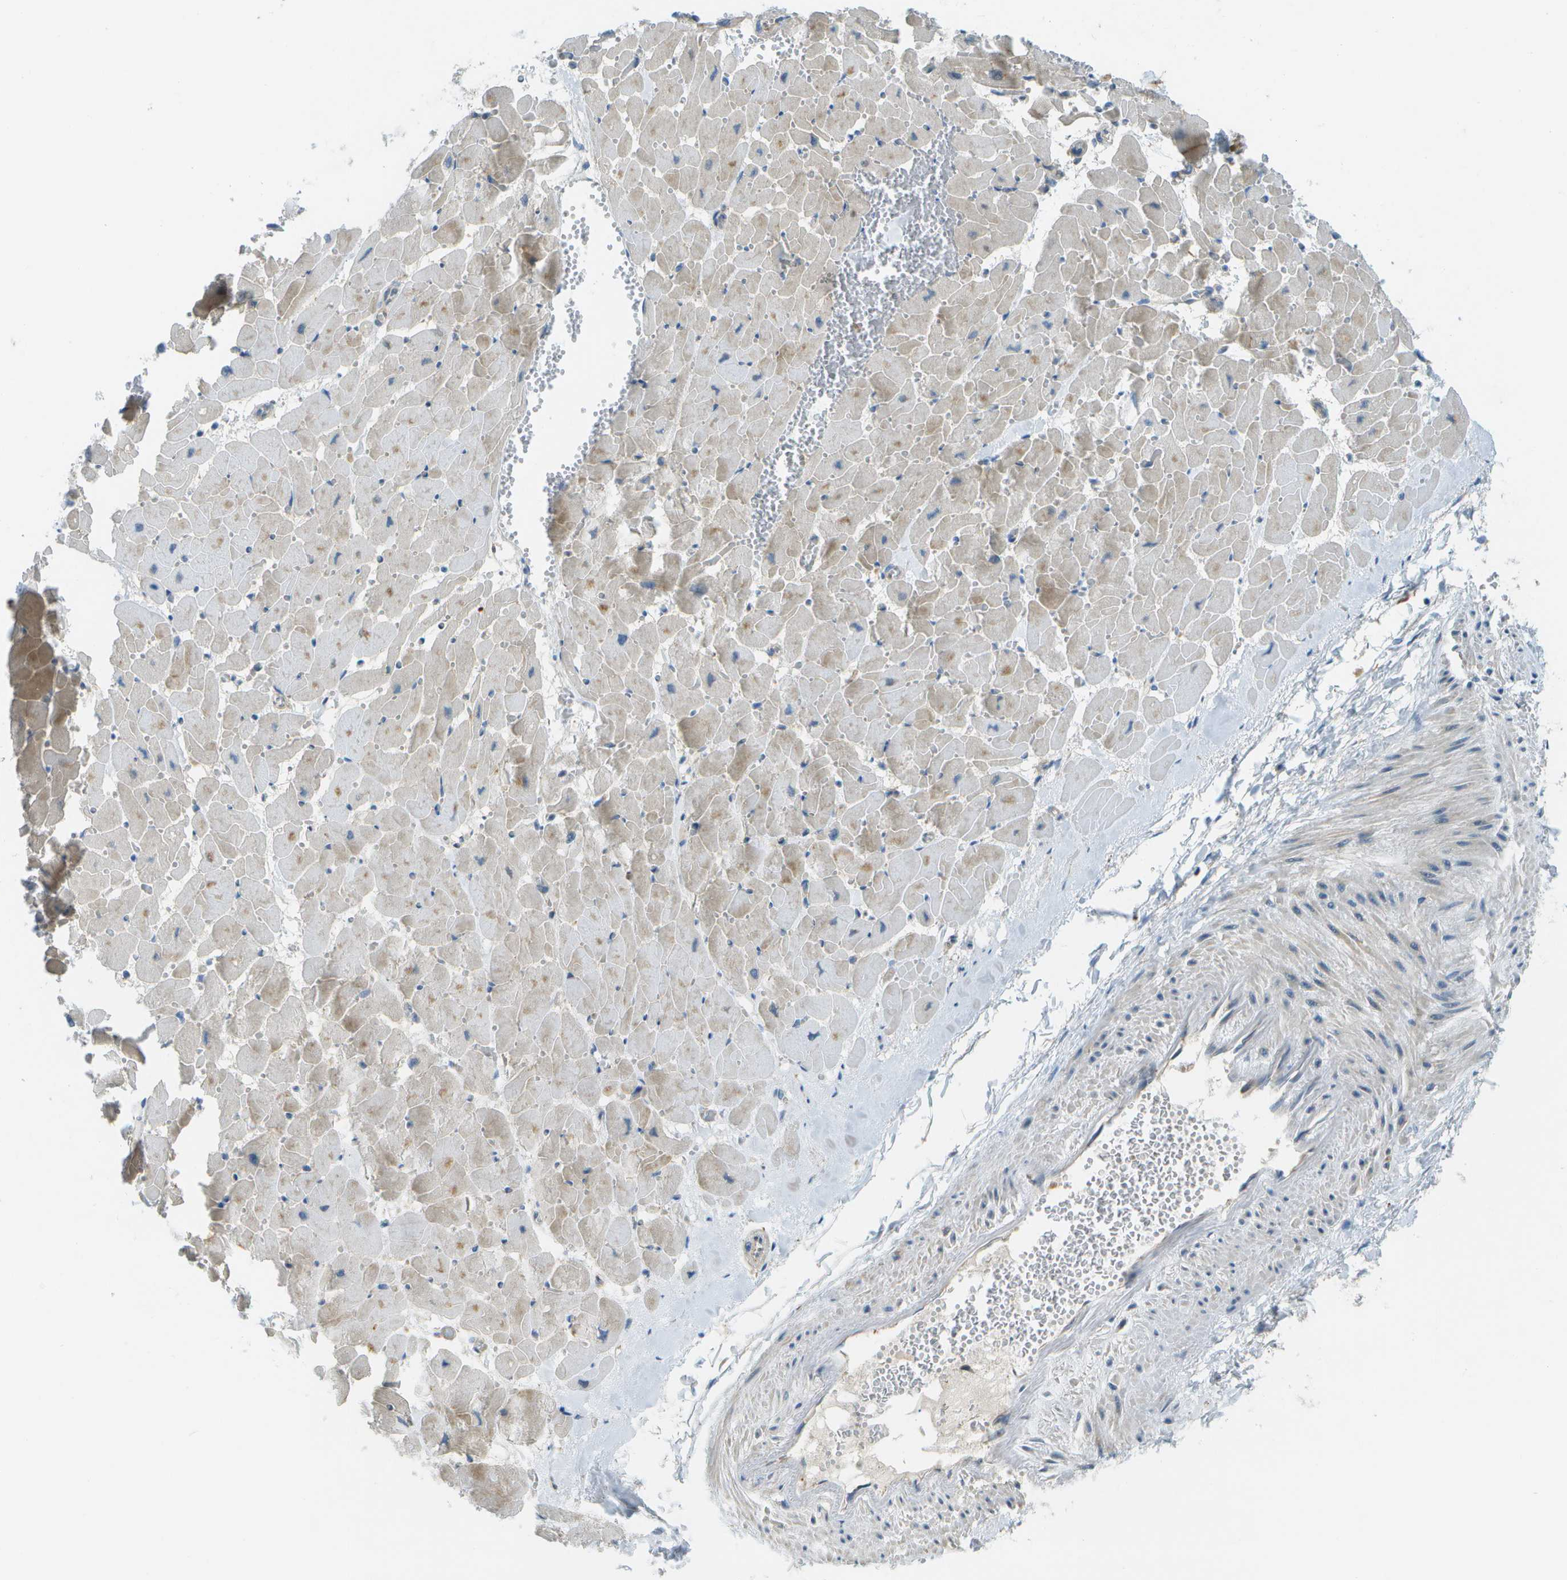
{"staining": {"intensity": "weak", "quantity": "25%-75%", "location": "cytoplasmic/membranous"}, "tissue": "heart muscle", "cell_type": "Cardiomyocytes", "image_type": "normal", "snomed": [{"axis": "morphology", "description": "Normal tissue, NOS"}, {"axis": "topography", "description": "Heart"}], "caption": "Immunohistochemistry staining of unremarkable heart muscle, which shows low levels of weak cytoplasmic/membranous staining in about 25%-75% of cardiomyocytes indicating weak cytoplasmic/membranous protein positivity. The staining was performed using DAB (3,3'-diaminobenzidine) (brown) for protein detection and nuclei were counterstained in hematoxylin (blue).", "gene": "WNK2", "patient": {"sex": "female", "age": 19}}